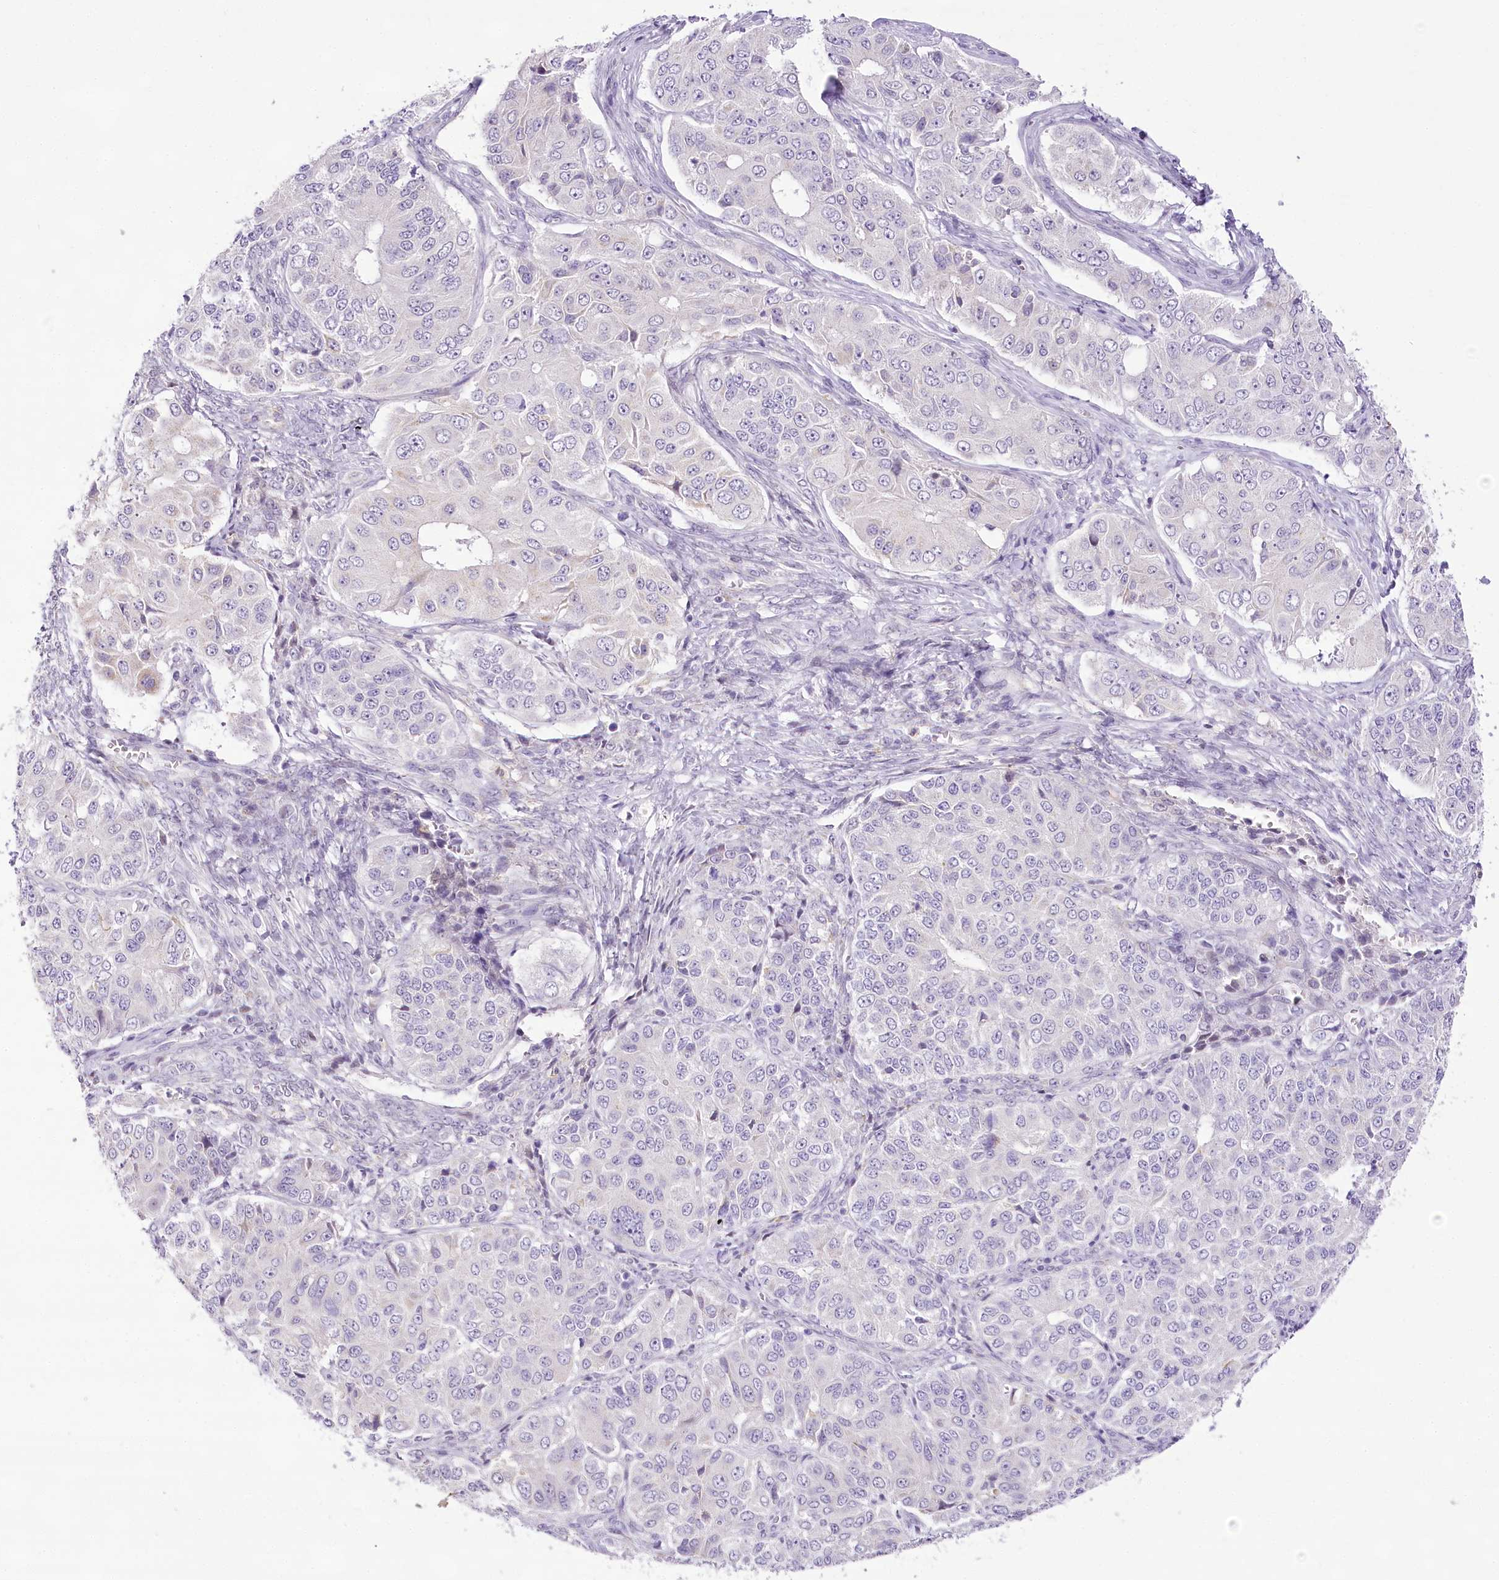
{"staining": {"intensity": "negative", "quantity": "none", "location": "none"}, "tissue": "ovarian cancer", "cell_type": "Tumor cells", "image_type": "cancer", "snomed": [{"axis": "morphology", "description": "Carcinoma, endometroid"}, {"axis": "topography", "description": "Ovary"}], "caption": "This histopathology image is of ovarian cancer (endometroid carcinoma) stained with immunohistochemistry (IHC) to label a protein in brown with the nuclei are counter-stained blue. There is no staining in tumor cells.", "gene": "CCDC30", "patient": {"sex": "female", "age": 51}}